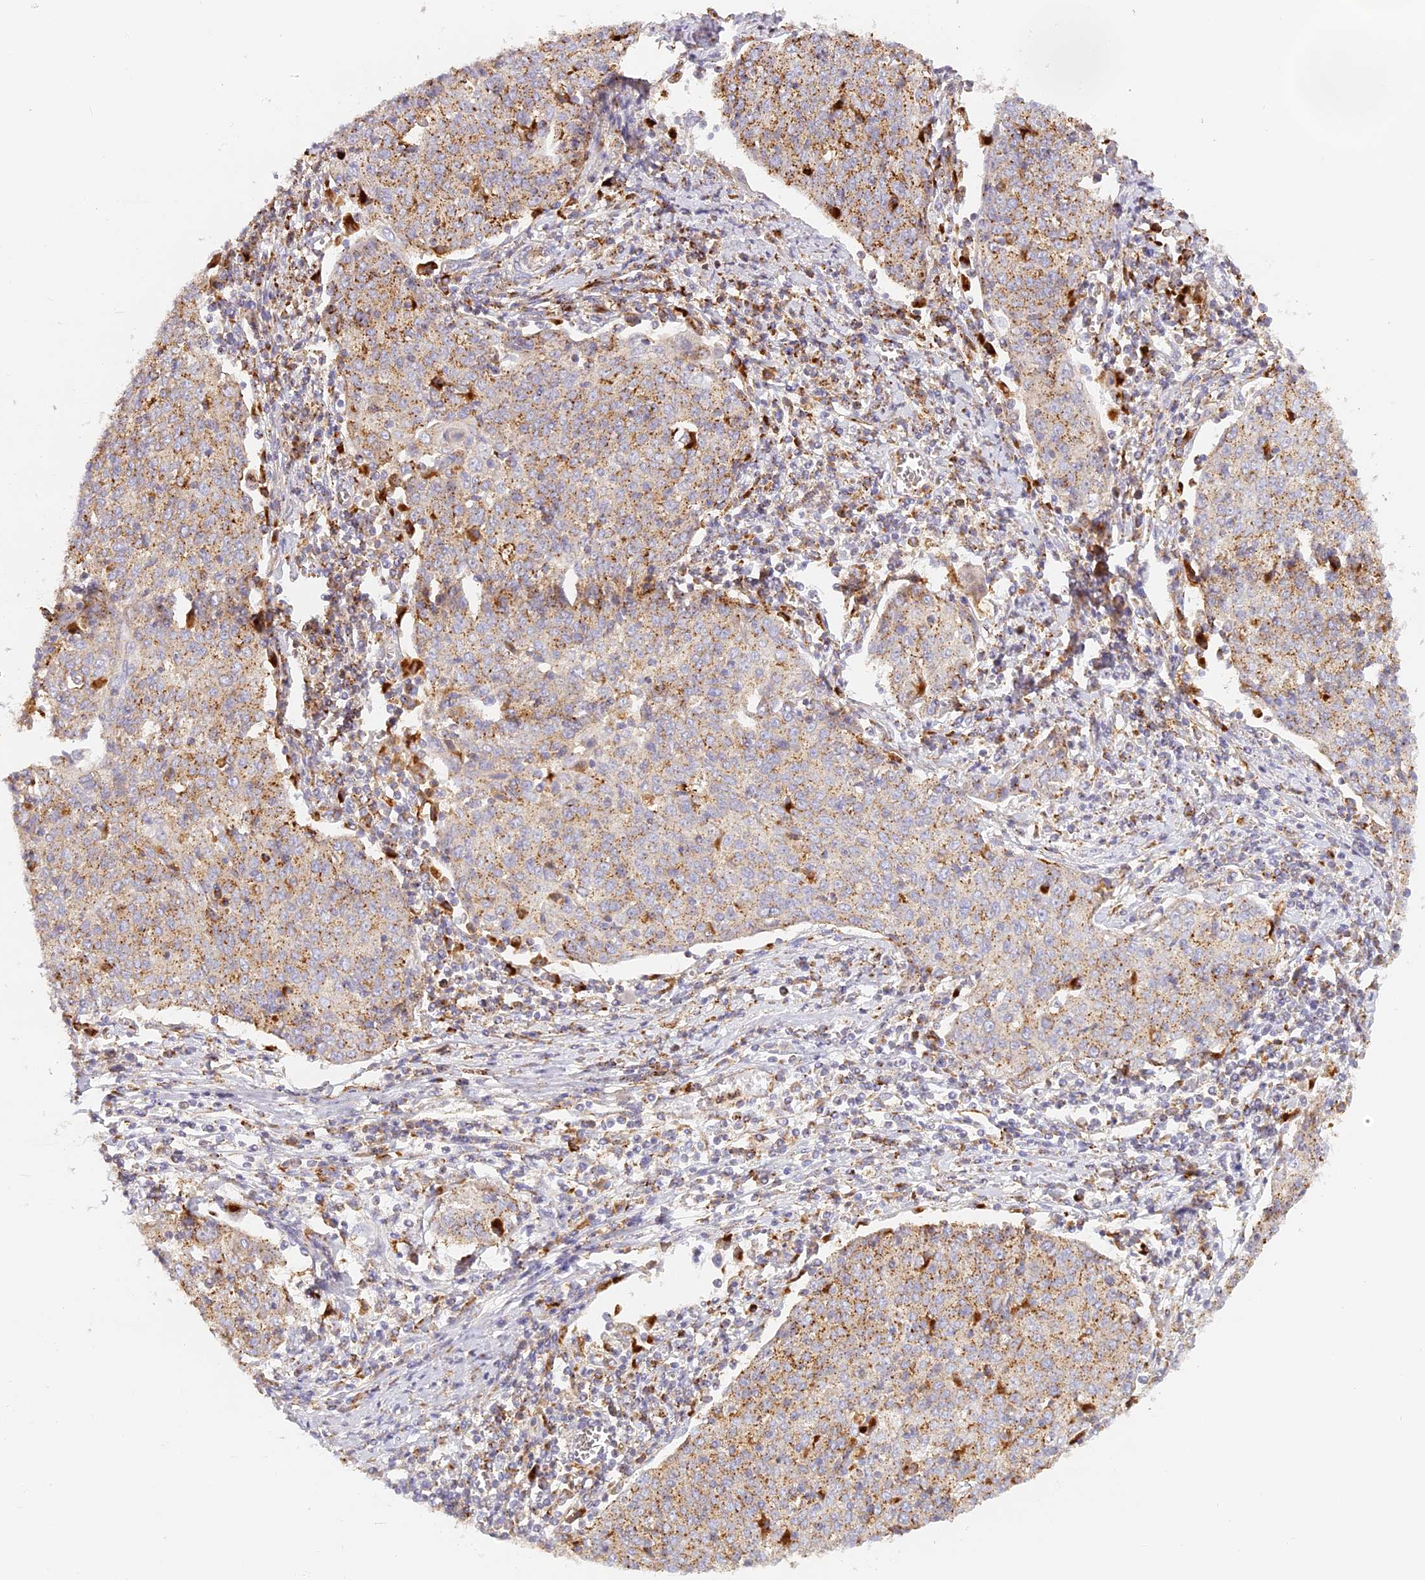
{"staining": {"intensity": "weak", "quantity": ">75%", "location": "cytoplasmic/membranous"}, "tissue": "cervical cancer", "cell_type": "Tumor cells", "image_type": "cancer", "snomed": [{"axis": "morphology", "description": "Squamous cell carcinoma, NOS"}, {"axis": "topography", "description": "Cervix"}], "caption": "Tumor cells reveal low levels of weak cytoplasmic/membranous staining in about >75% of cells in human squamous cell carcinoma (cervical).", "gene": "LAMP2", "patient": {"sex": "female", "age": 48}}